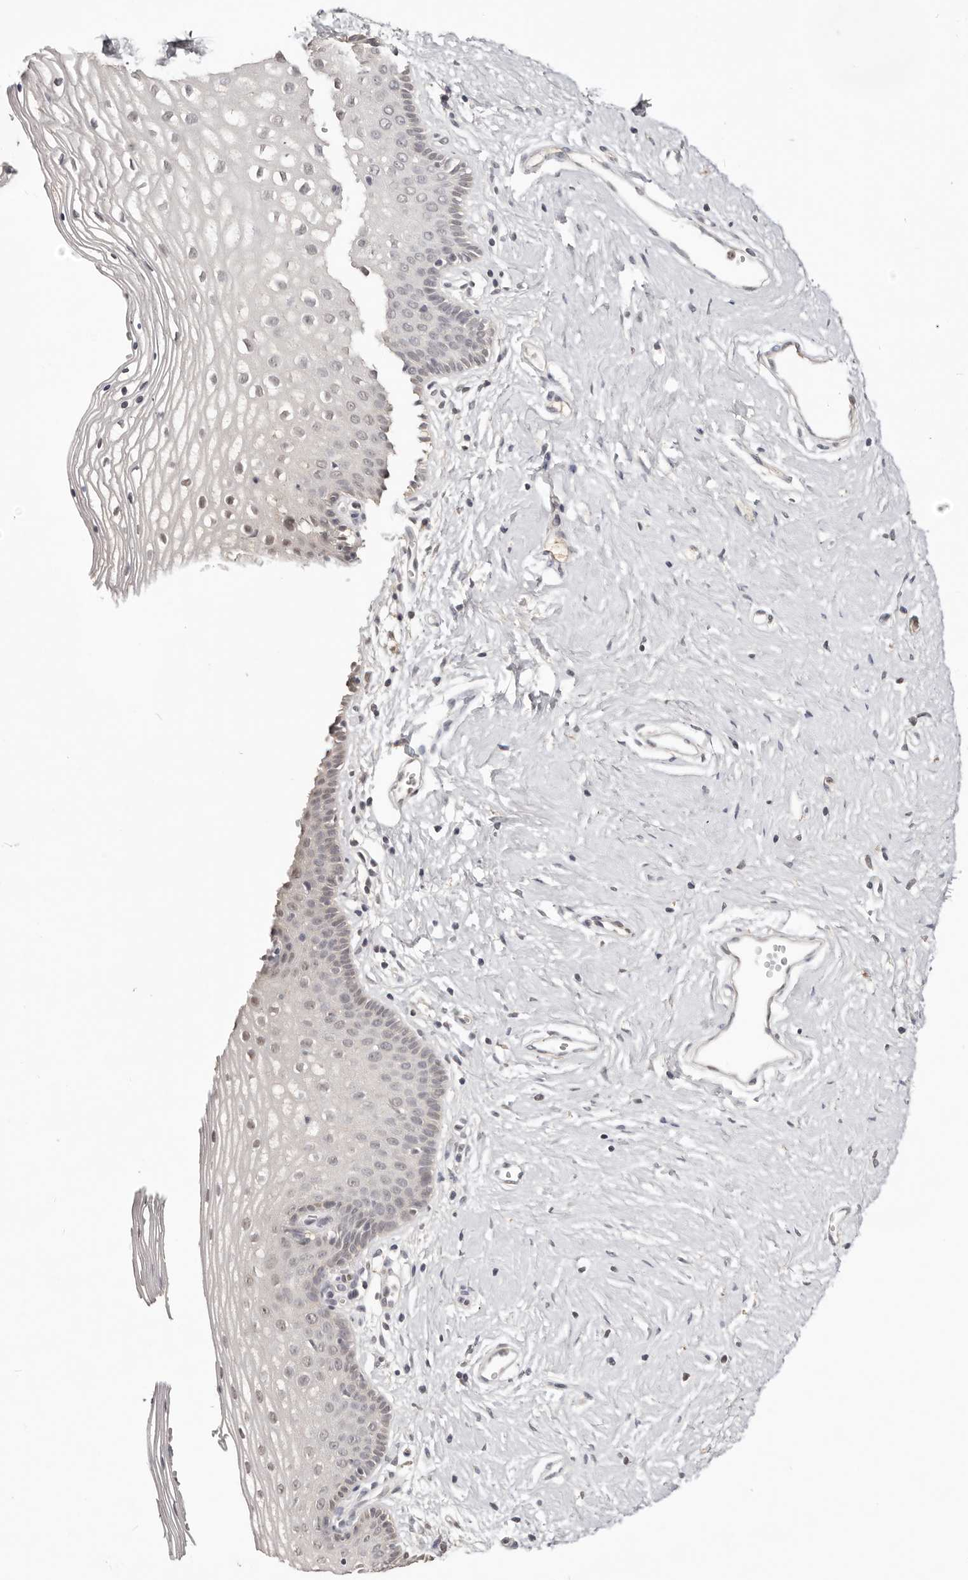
{"staining": {"intensity": "weak", "quantity": "<25%", "location": "cytoplasmic/membranous,nuclear"}, "tissue": "vagina", "cell_type": "Squamous epithelial cells", "image_type": "normal", "snomed": [{"axis": "morphology", "description": "Normal tissue, NOS"}, {"axis": "topography", "description": "Vagina"}], "caption": "High magnification brightfield microscopy of benign vagina stained with DAB (brown) and counterstained with hematoxylin (blue): squamous epithelial cells show no significant positivity. (Stains: DAB (3,3'-diaminobenzidine) immunohistochemistry with hematoxylin counter stain, Microscopy: brightfield microscopy at high magnification).", "gene": "TSPAN13", "patient": {"sex": "female", "age": 32}}